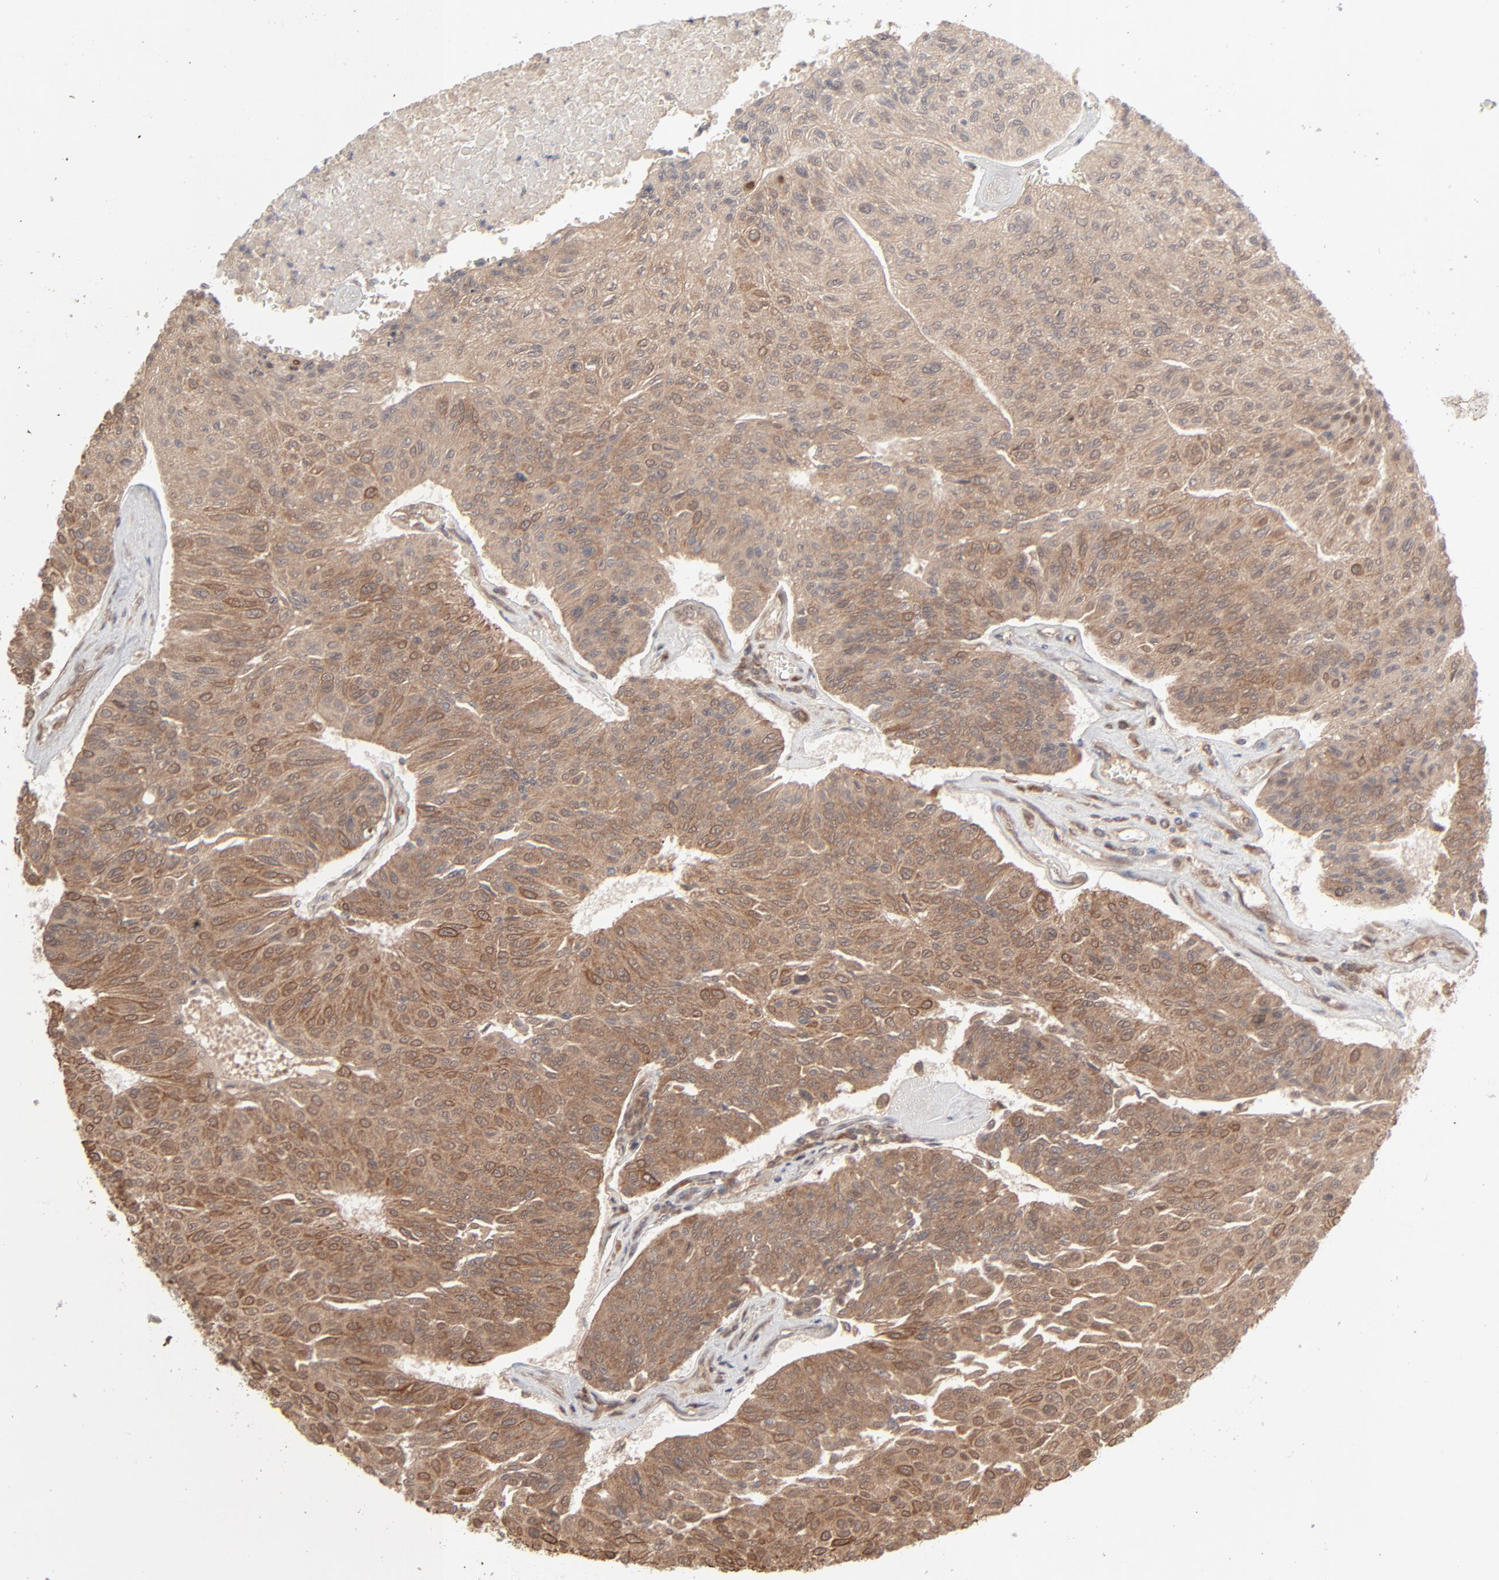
{"staining": {"intensity": "moderate", "quantity": ">75%", "location": "cytoplasmic/membranous"}, "tissue": "urothelial cancer", "cell_type": "Tumor cells", "image_type": "cancer", "snomed": [{"axis": "morphology", "description": "Urothelial carcinoma, High grade"}, {"axis": "topography", "description": "Urinary bladder"}], "caption": "About >75% of tumor cells in urothelial carcinoma (high-grade) demonstrate moderate cytoplasmic/membranous protein positivity as visualized by brown immunohistochemical staining.", "gene": "SCFD1", "patient": {"sex": "male", "age": 66}}